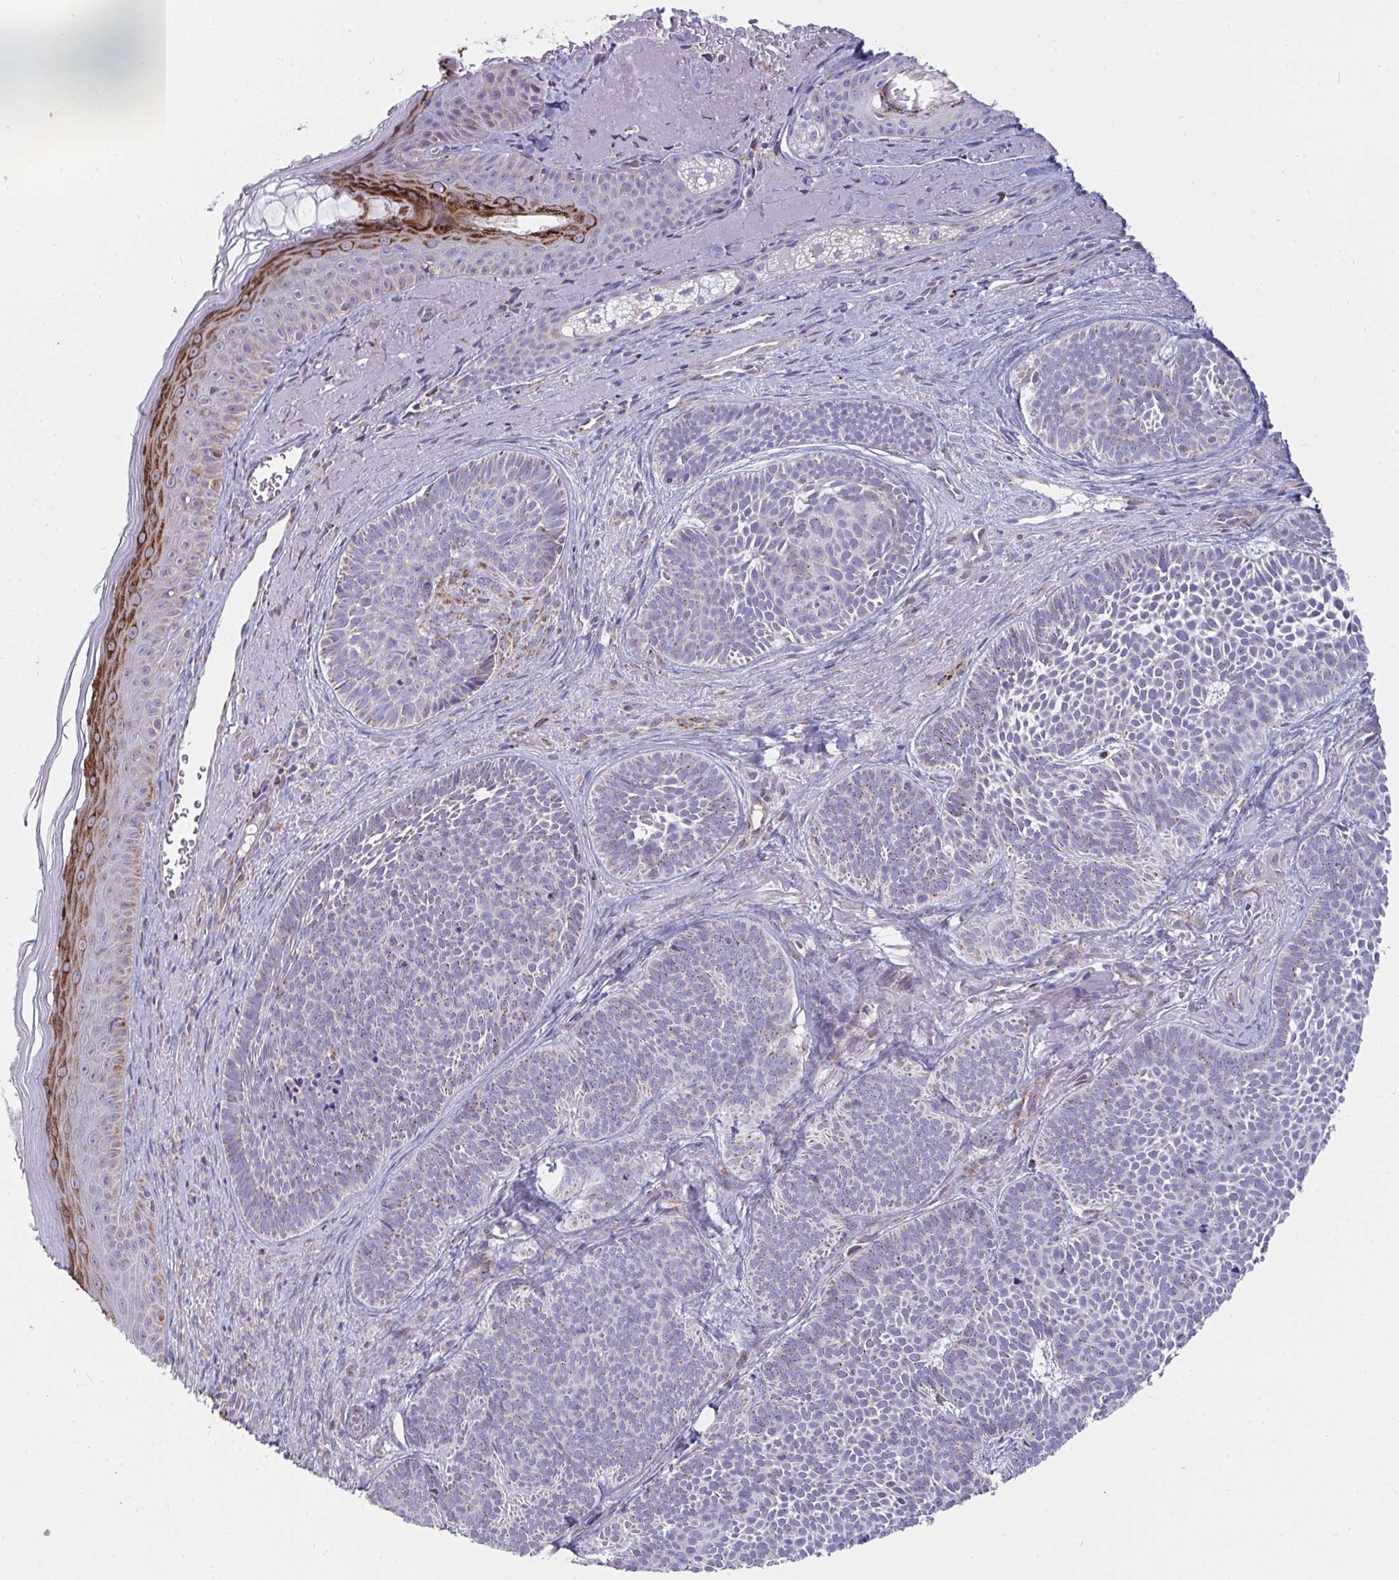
{"staining": {"intensity": "negative", "quantity": "none", "location": "none"}, "tissue": "skin cancer", "cell_type": "Tumor cells", "image_type": "cancer", "snomed": [{"axis": "morphology", "description": "Basal cell carcinoma"}, {"axis": "topography", "description": "Skin"}], "caption": "Photomicrograph shows no protein positivity in tumor cells of skin basal cell carcinoma tissue.", "gene": "FAHD1", "patient": {"sex": "male", "age": 81}}